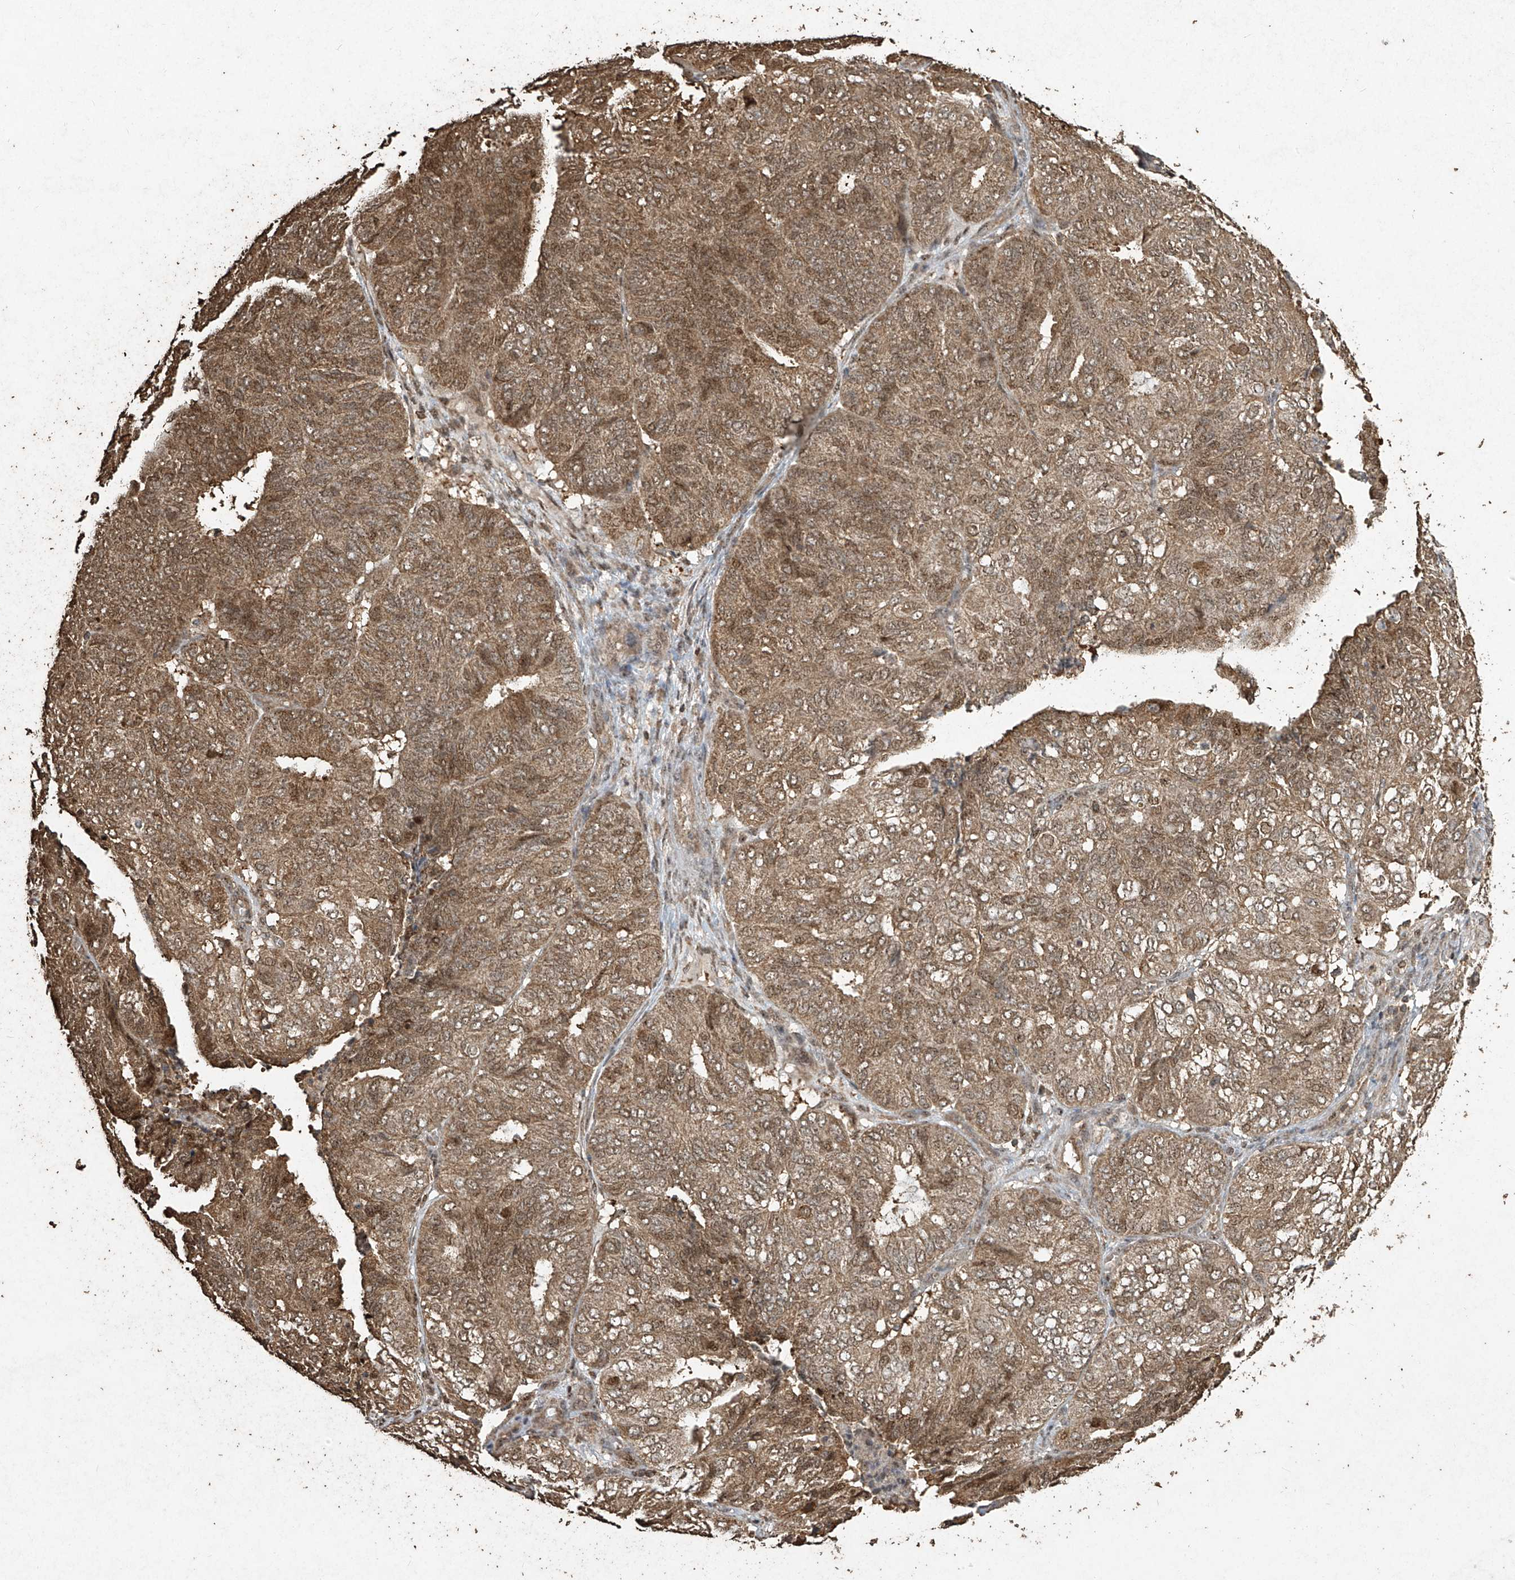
{"staining": {"intensity": "weak", "quantity": "25%-75%", "location": "cytoplasmic/membranous,nuclear"}, "tissue": "endometrial cancer", "cell_type": "Tumor cells", "image_type": "cancer", "snomed": [{"axis": "morphology", "description": "Adenocarcinoma, NOS"}, {"axis": "topography", "description": "Uterus"}], "caption": "Endometrial cancer (adenocarcinoma) stained for a protein shows weak cytoplasmic/membranous and nuclear positivity in tumor cells.", "gene": "ERBB3", "patient": {"sex": "female", "age": 60}}